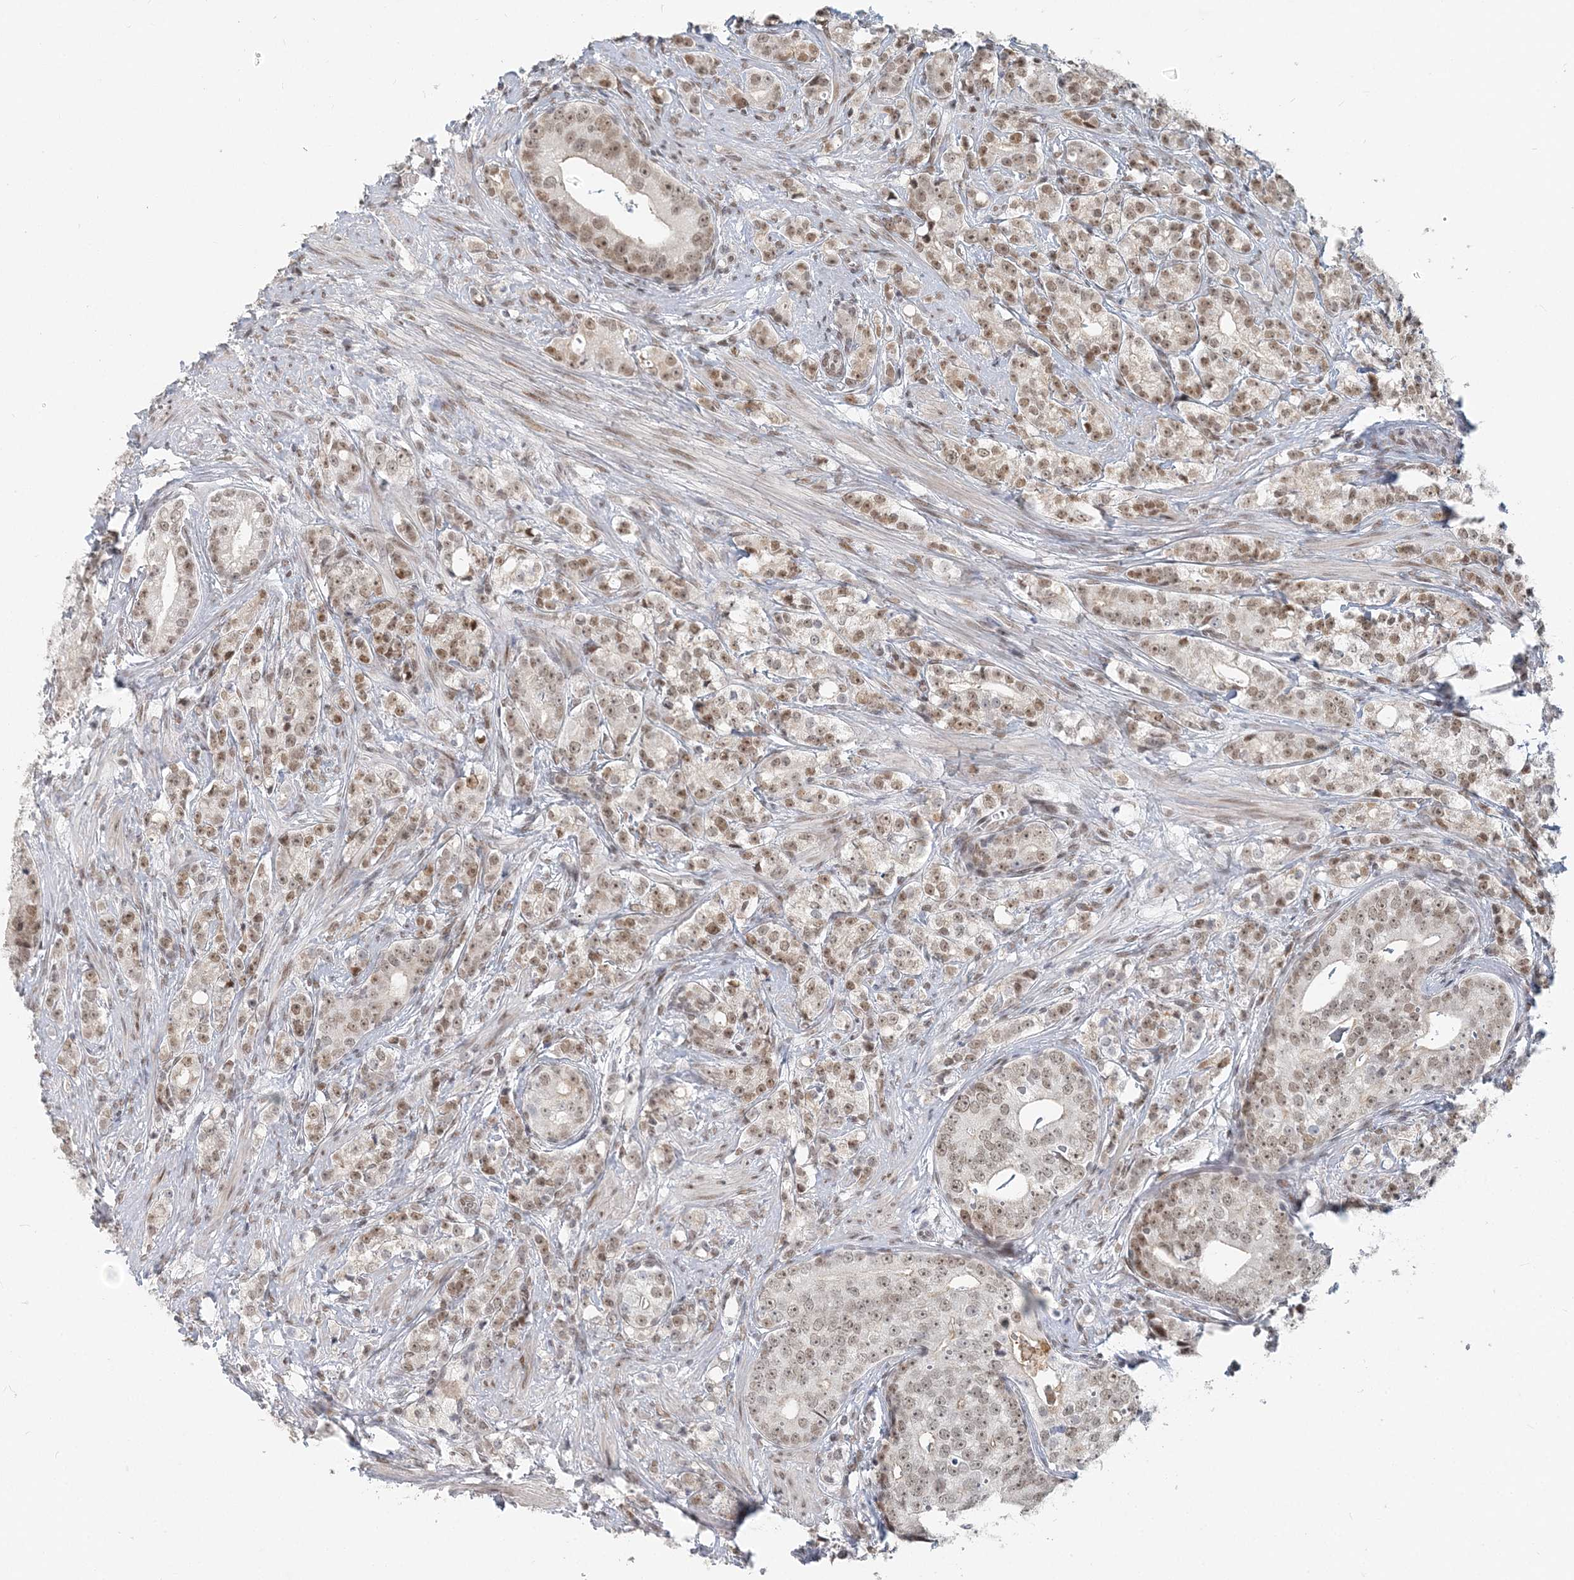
{"staining": {"intensity": "weak", "quantity": "25%-75%", "location": "nuclear"}, "tissue": "prostate cancer", "cell_type": "Tumor cells", "image_type": "cancer", "snomed": [{"axis": "morphology", "description": "Adenocarcinoma, High grade"}, {"axis": "topography", "description": "Prostate"}], "caption": "IHC image of neoplastic tissue: human high-grade adenocarcinoma (prostate) stained using immunohistochemistry (IHC) displays low levels of weak protein expression localized specifically in the nuclear of tumor cells, appearing as a nuclear brown color.", "gene": "BAZ1B", "patient": {"sex": "male", "age": 69}}